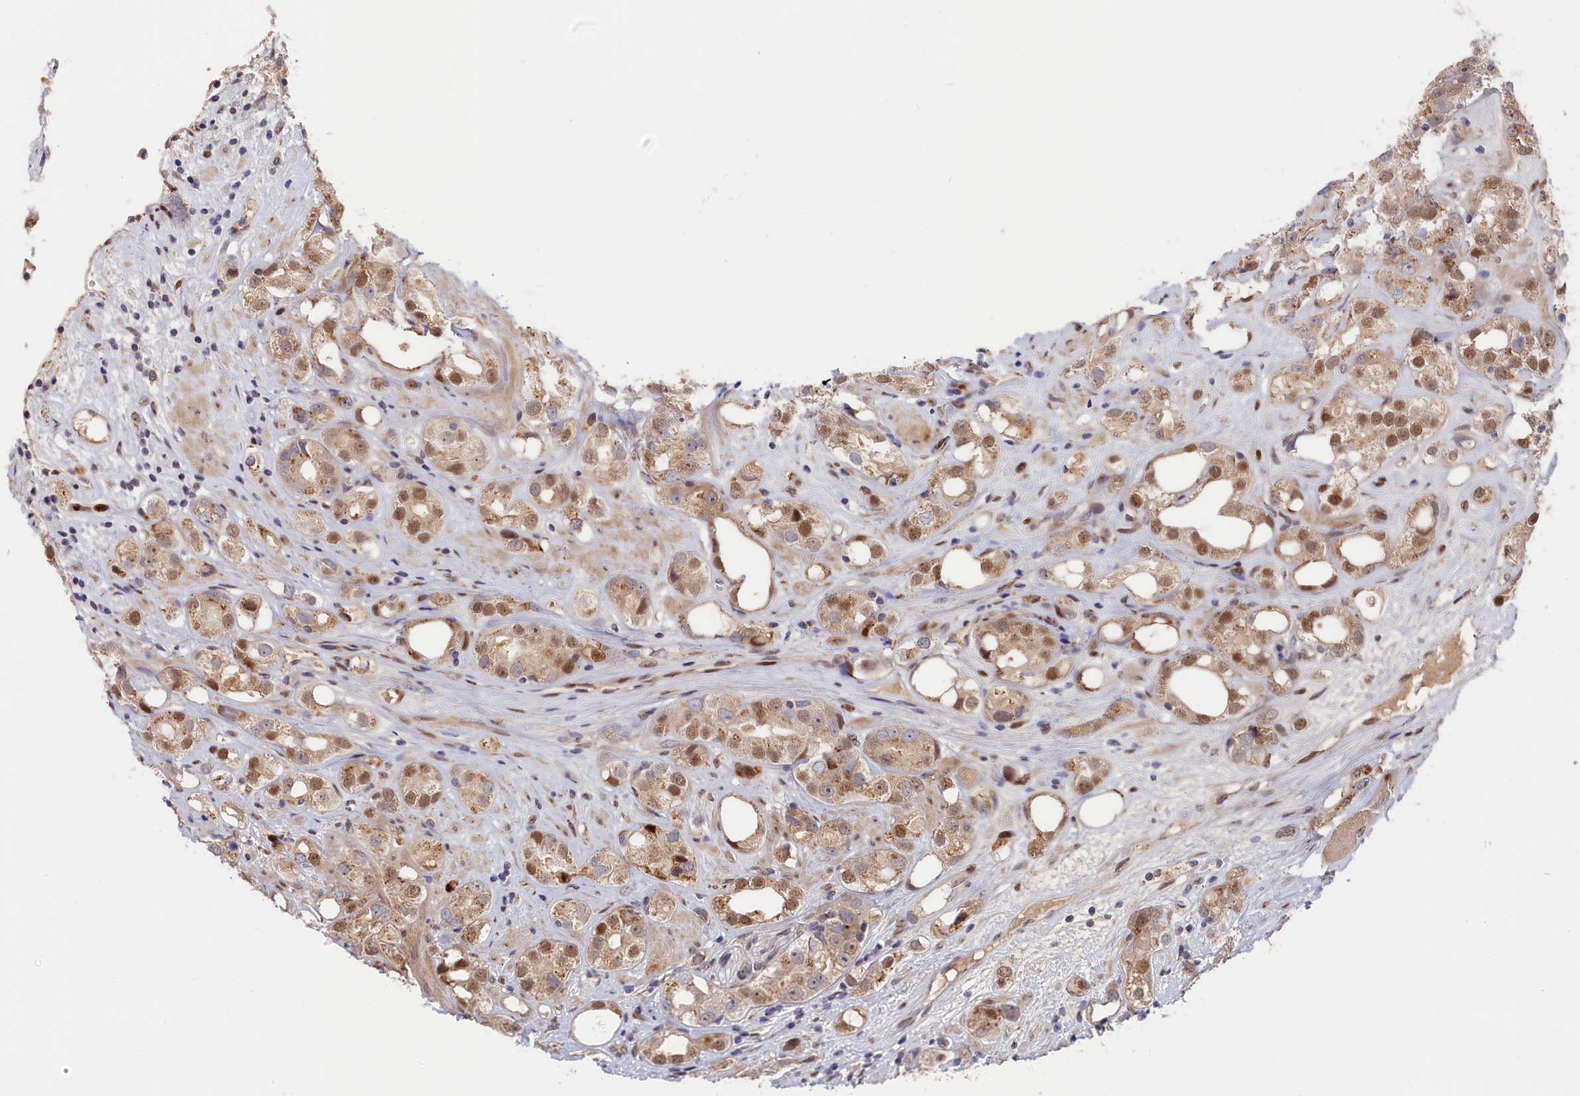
{"staining": {"intensity": "moderate", "quantity": ">75%", "location": "cytoplasmic/membranous,nuclear"}, "tissue": "prostate cancer", "cell_type": "Tumor cells", "image_type": "cancer", "snomed": [{"axis": "morphology", "description": "Adenocarcinoma, NOS"}, {"axis": "topography", "description": "Prostate"}], "caption": "Prostate cancer (adenocarcinoma) was stained to show a protein in brown. There is medium levels of moderate cytoplasmic/membranous and nuclear staining in approximately >75% of tumor cells.", "gene": "CHST12", "patient": {"sex": "male", "age": 79}}